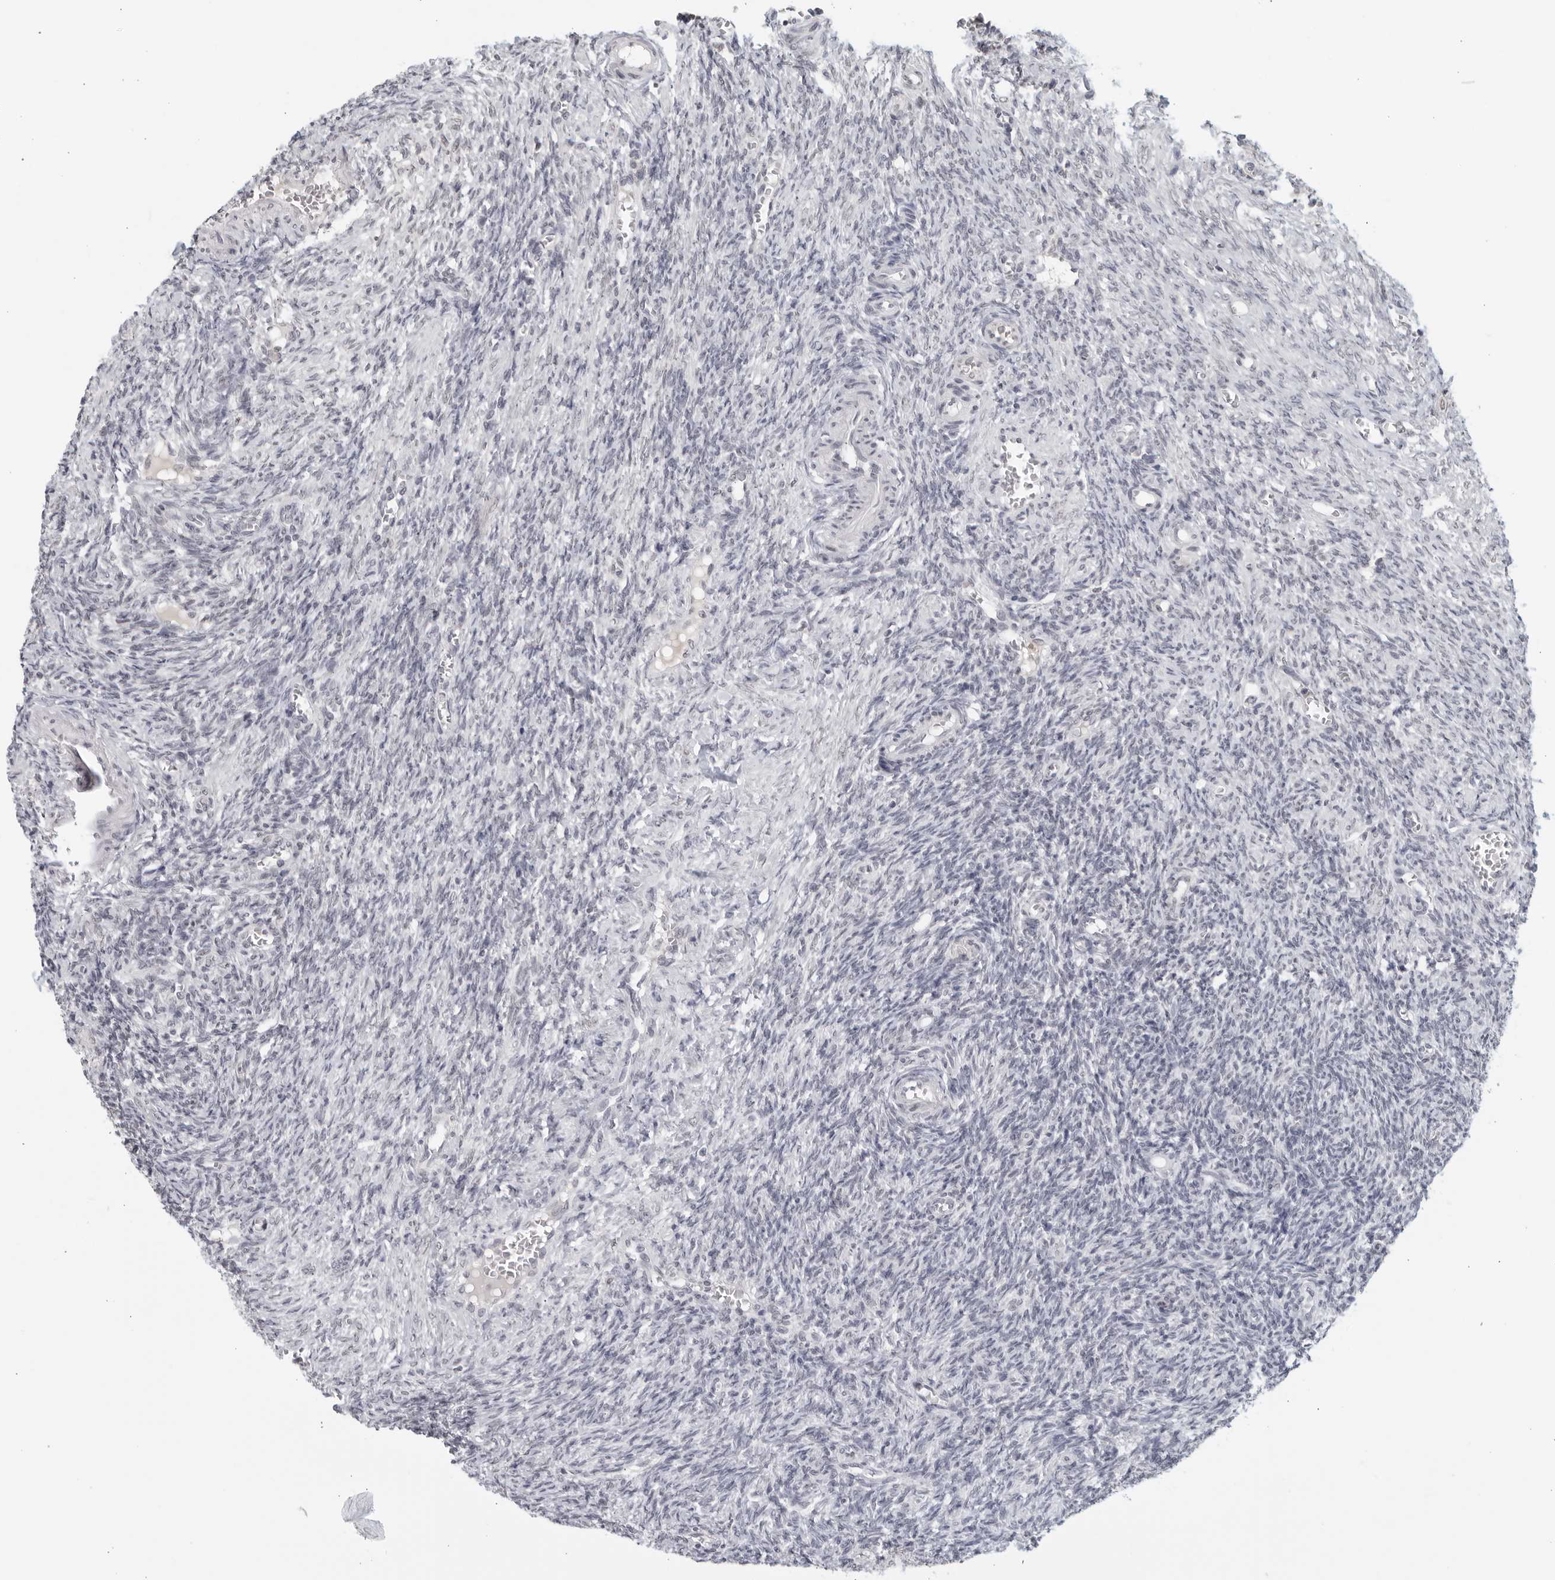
{"staining": {"intensity": "negative", "quantity": "none", "location": "none"}, "tissue": "ovary", "cell_type": "Ovarian stroma cells", "image_type": "normal", "snomed": [{"axis": "morphology", "description": "Normal tissue, NOS"}, {"axis": "topography", "description": "Ovary"}], "caption": "Ovarian stroma cells show no significant staining in unremarkable ovary.", "gene": "RAB11FIP3", "patient": {"sex": "female", "age": 27}}